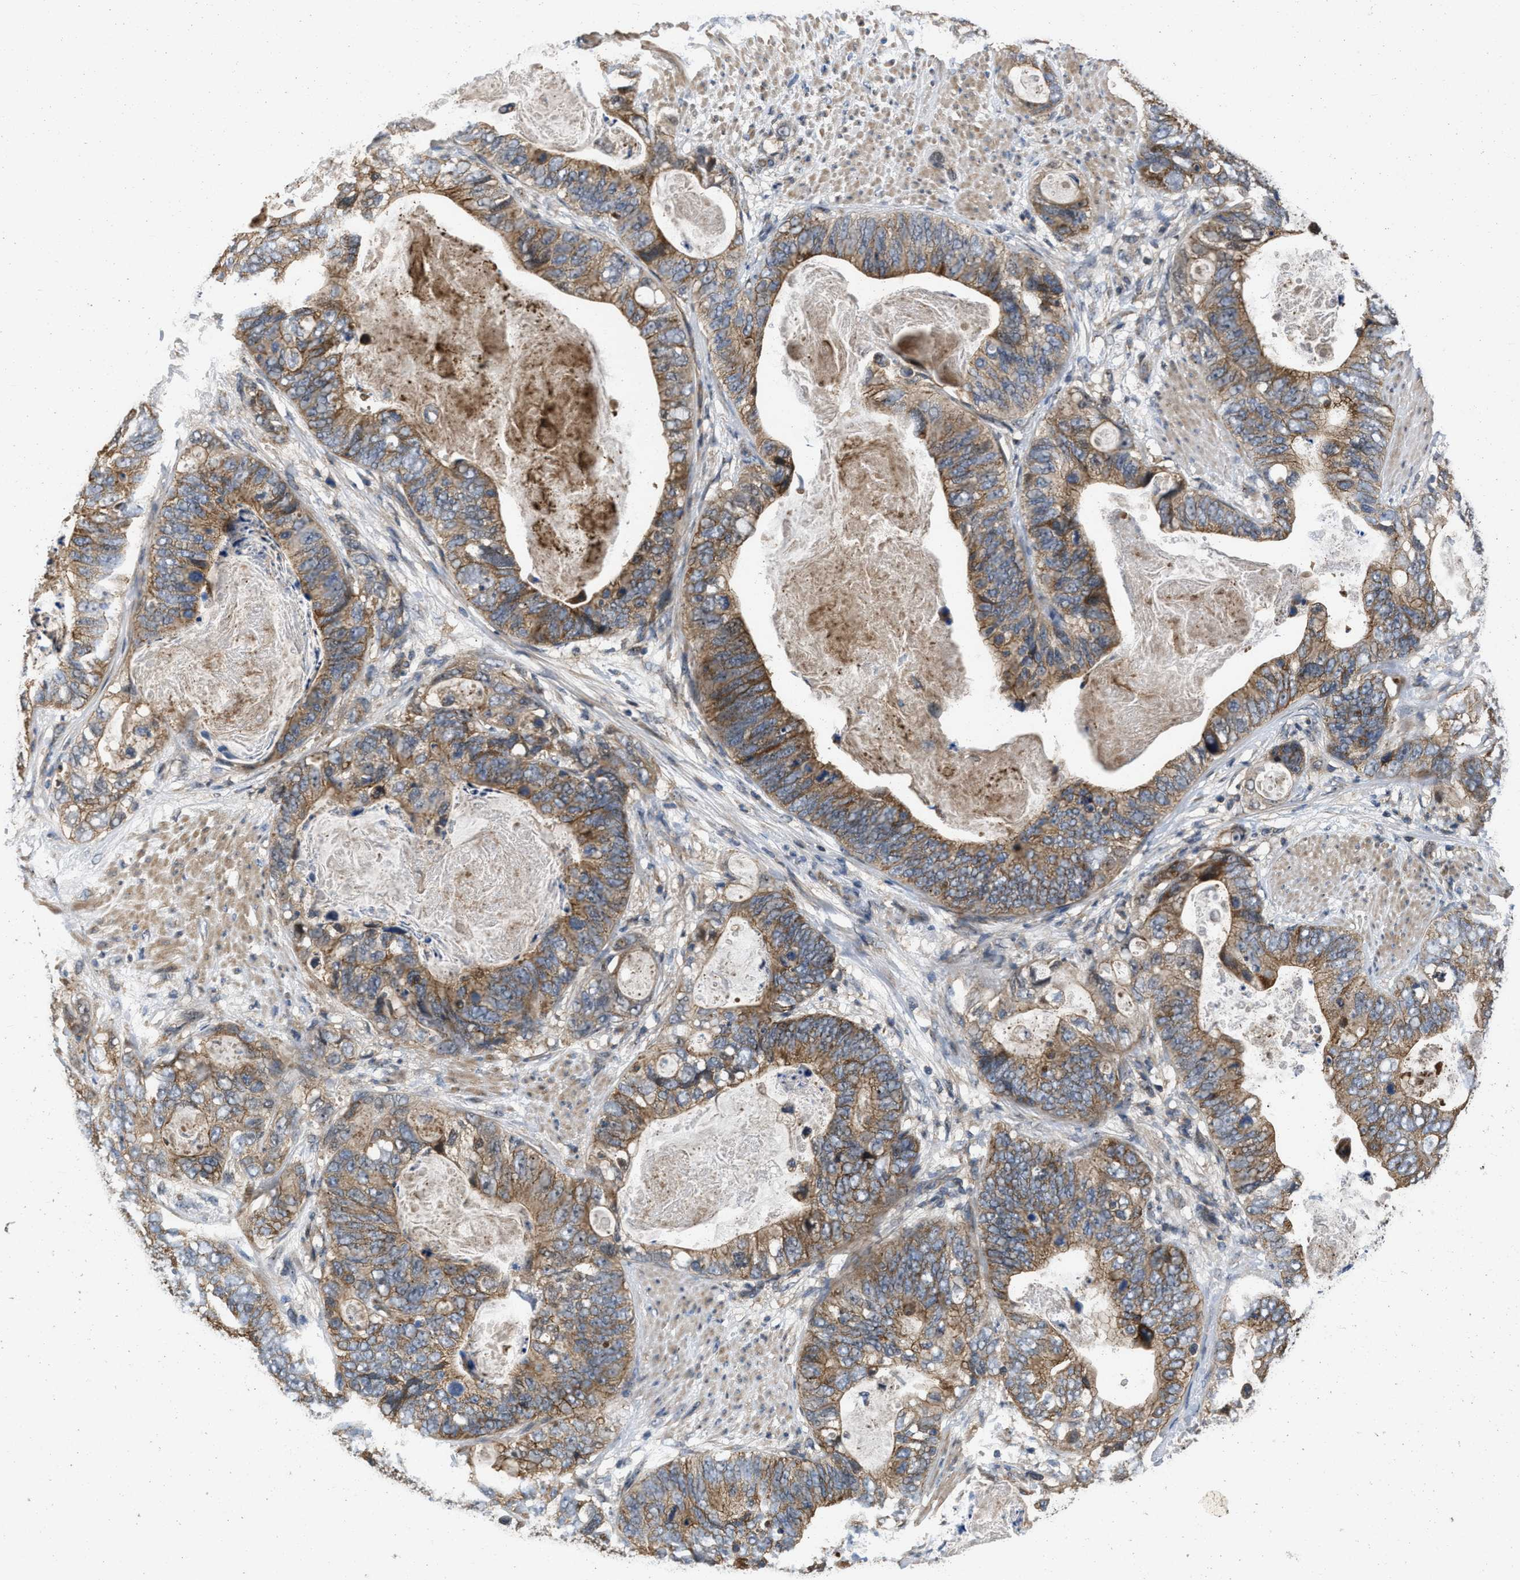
{"staining": {"intensity": "moderate", "quantity": ">75%", "location": "cytoplasmic/membranous"}, "tissue": "stomach cancer", "cell_type": "Tumor cells", "image_type": "cancer", "snomed": [{"axis": "morphology", "description": "Adenocarcinoma, NOS"}, {"axis": "topography", "description": "Stomach"}], "caption": "Stomach adenocarcinoma stained with DAB (3,3'-diaminobenzidine) IHC displays medium levels of moderate cytoplasmic/membranous positivity in about >75% of tumor cells.", "gene": "PRDM14", "patient": {"sex": "female", "age": 89}}